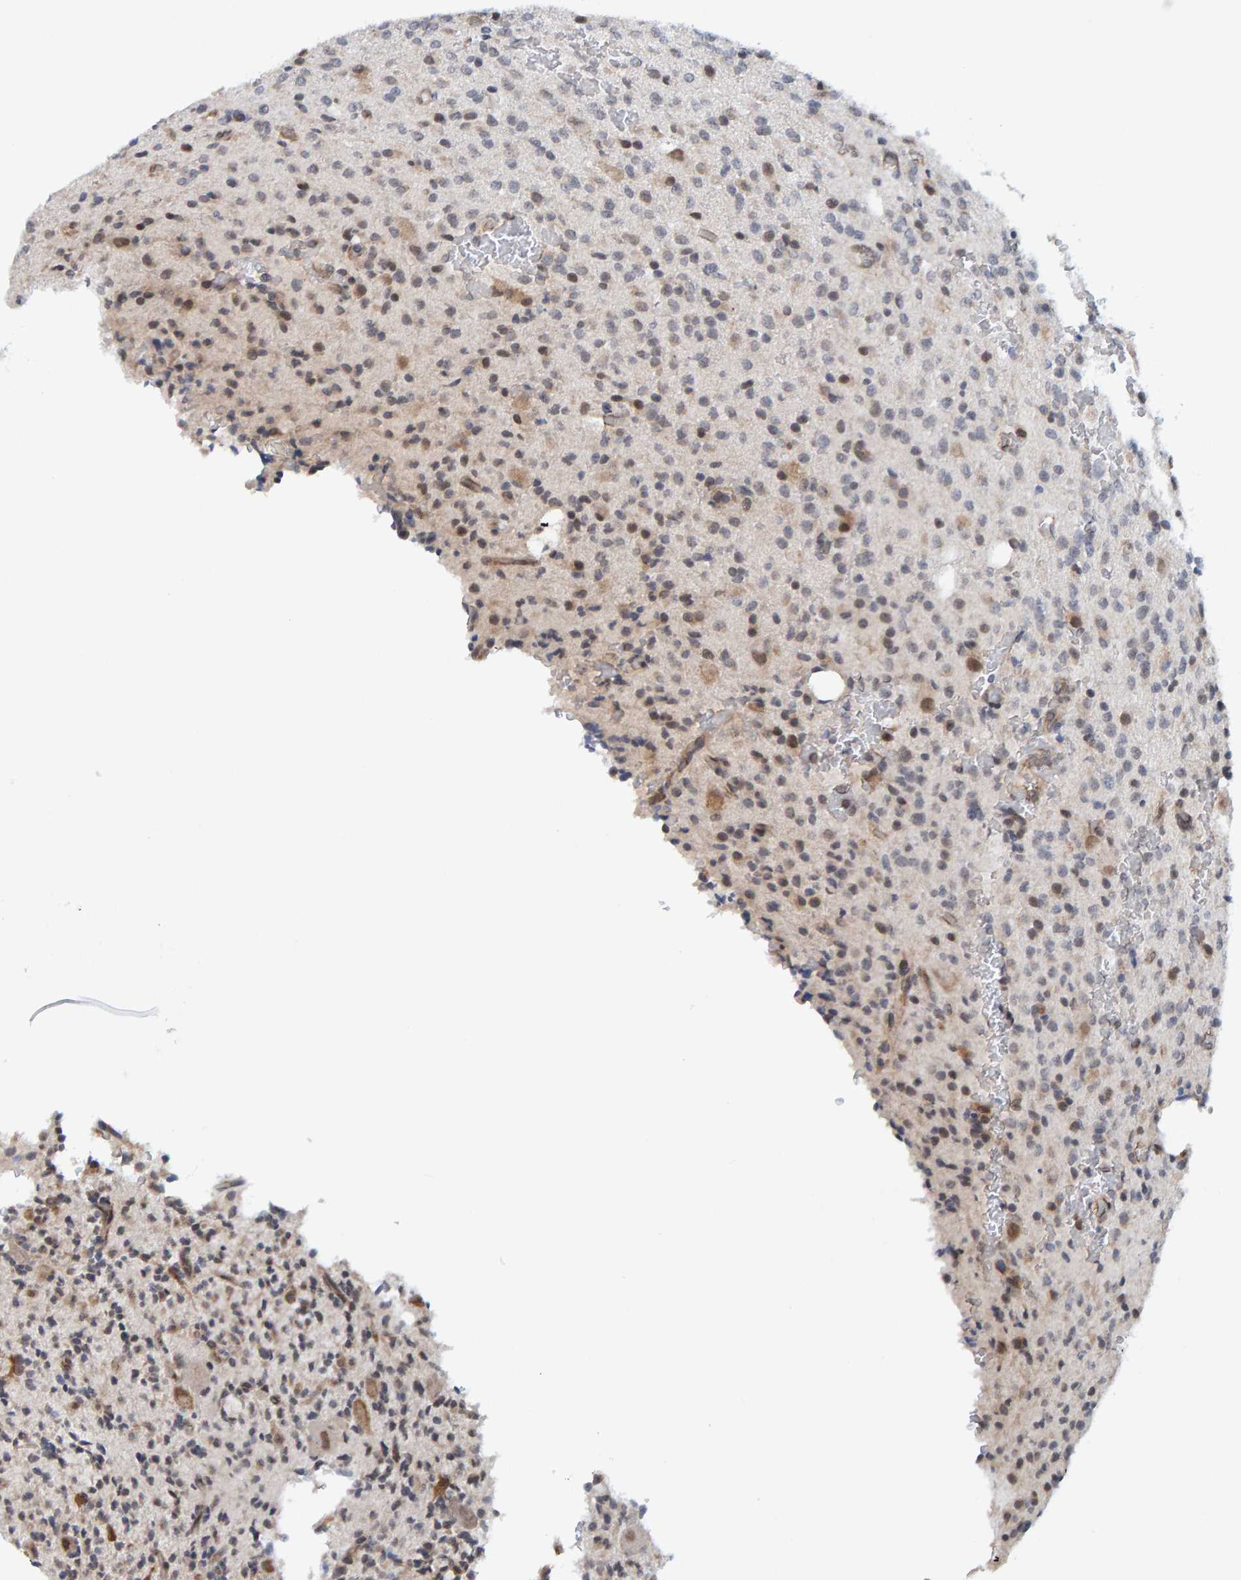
{"staining": {"intensity": "weak", "quantity": "25%-75%", "location": "cytoplasmic/membranous,nuclear"}, "tissue": "glioma", "cell_type": "Tumor cells", "image_type": "cancer", "snomed": [{"axis": "morphology", "description": "Glioma, malignant, High grade"}, {"axis": "topography", "description": "Brain"}], "caption": "DAB immunohistochemical staining of human malignant glioma (high-grade) displays weak cytoplasmic/membranous and nuclear protein positivity in approximately 25%-75% of tumor cells.", "gene": "SCRN2", "patient": {"sex": "male", "age": 34}}